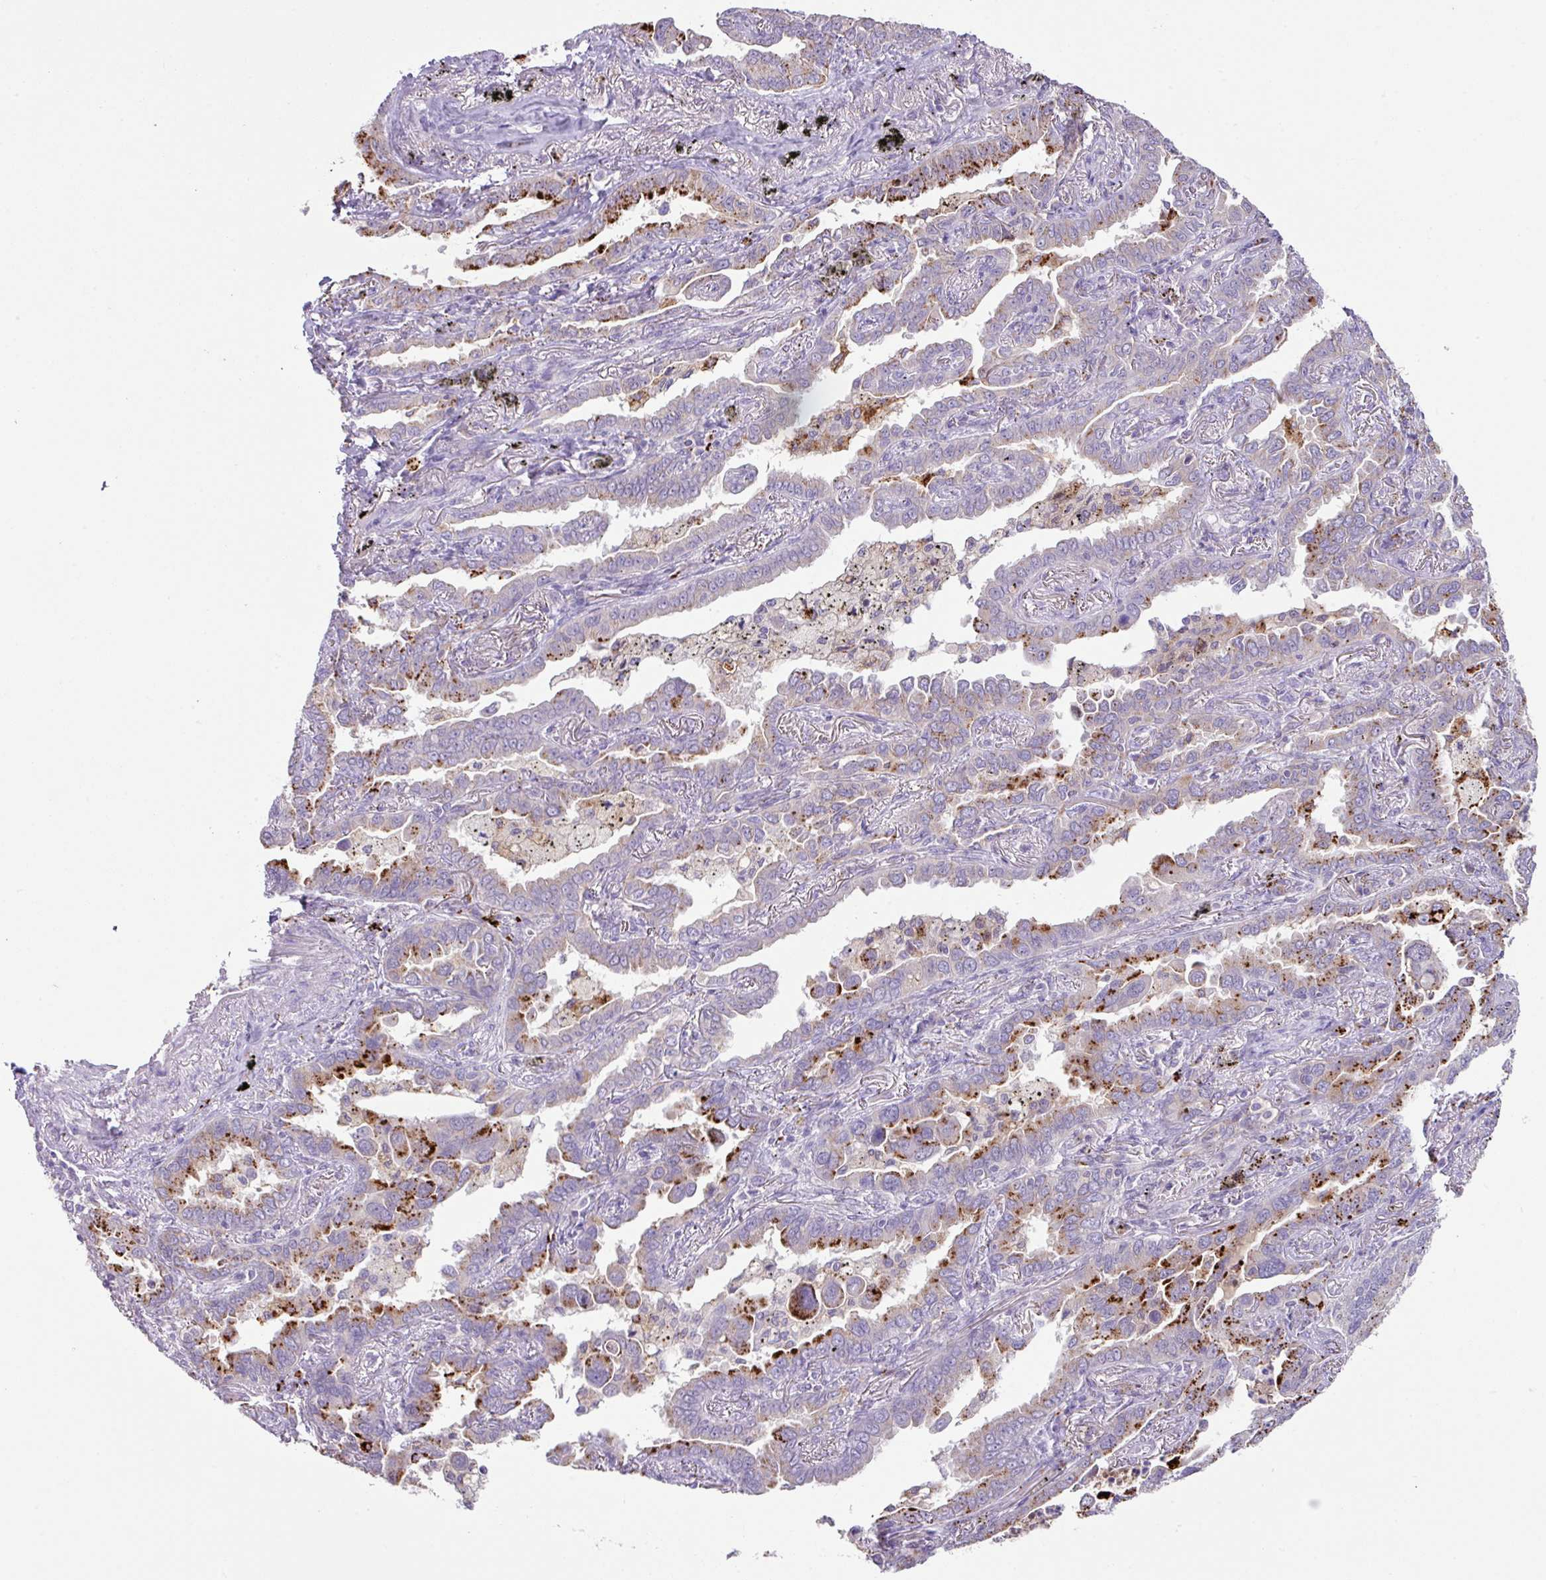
{"staining": {"intensity": "strong", "quantity": "25%-75%", "location": "cytoplasmic/membranous"}, "tissue": "lung cancer", "cell_type": "Tumor cells", "image_type": "cancer", "snomed": [{"axis": "morphology", "description": "Adenocarcinoma, NOS"}, {"axis": "topography", "description": "Lung"}], "caption": "This is a micrograph of immunohistochemistry staining of lung cancer (adenocarcinoma), which shows strong expression in the cytoplasmic/membranous of tumor cells.", "gene": "PLEKHH3", "patient": {"sex": "male", "age": 67}}